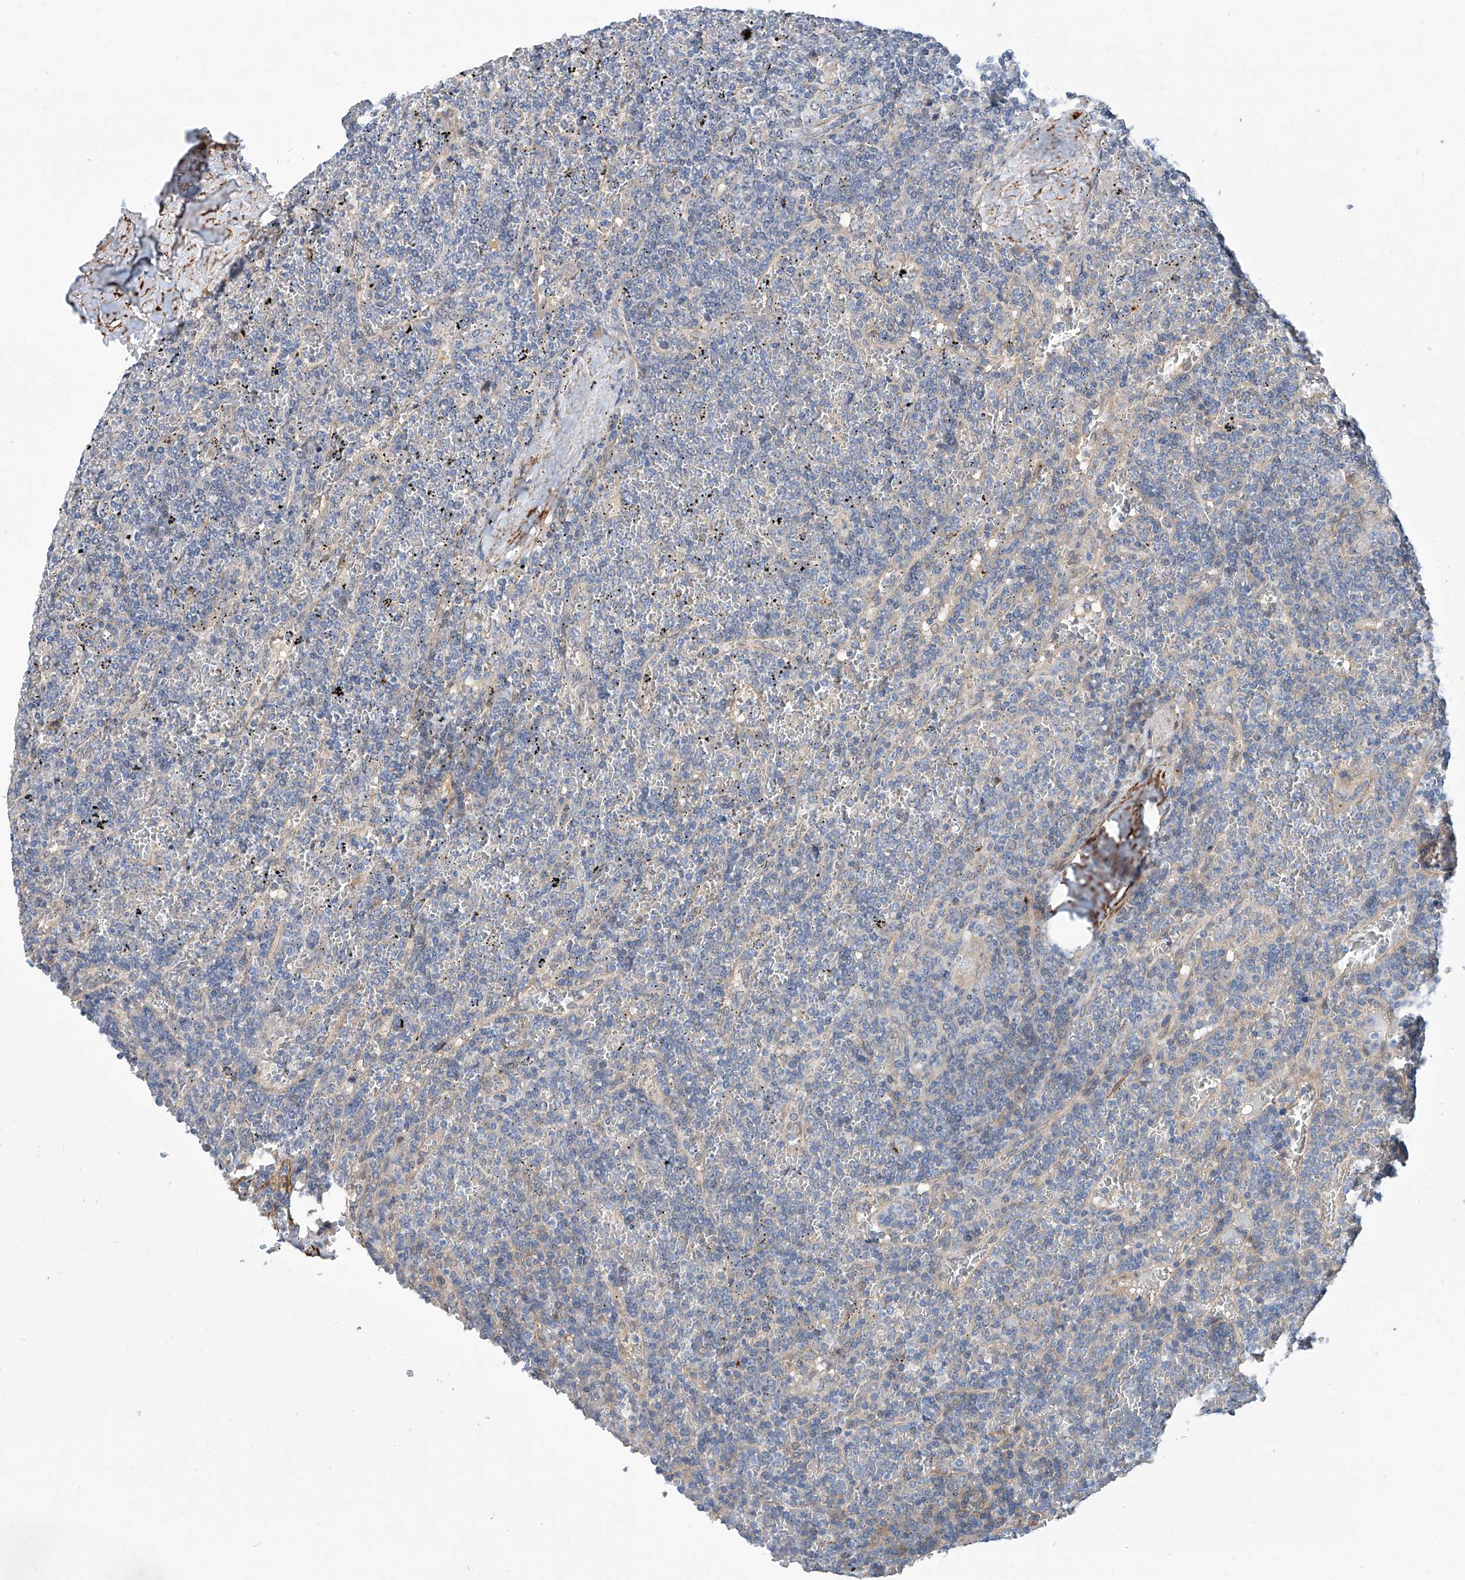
{"staining": {"intensity": "negative", "quantity": "none", "location": "none"}, "tissue": "lymphoma", "cell_type": "Tumor cells", "image_type": "cancer", "snomed": [{"axis": "morphology", "description": "Malignant lymphoma, non-Hodgkin's type, Low grade"}, {"axis": "topography", "description": "Spleen"}], "caption": "Immunohistochemistry micrograph of neoplastic tissue: human low-grade malignant lymphoma, non-Hodgkin's type stained with DAB (3,3'-diaminobenzidine) displays no significant protein expression in tumor cells.", "gene": "MAGEE2", "patient": {"sex": "female", "age": 19}}